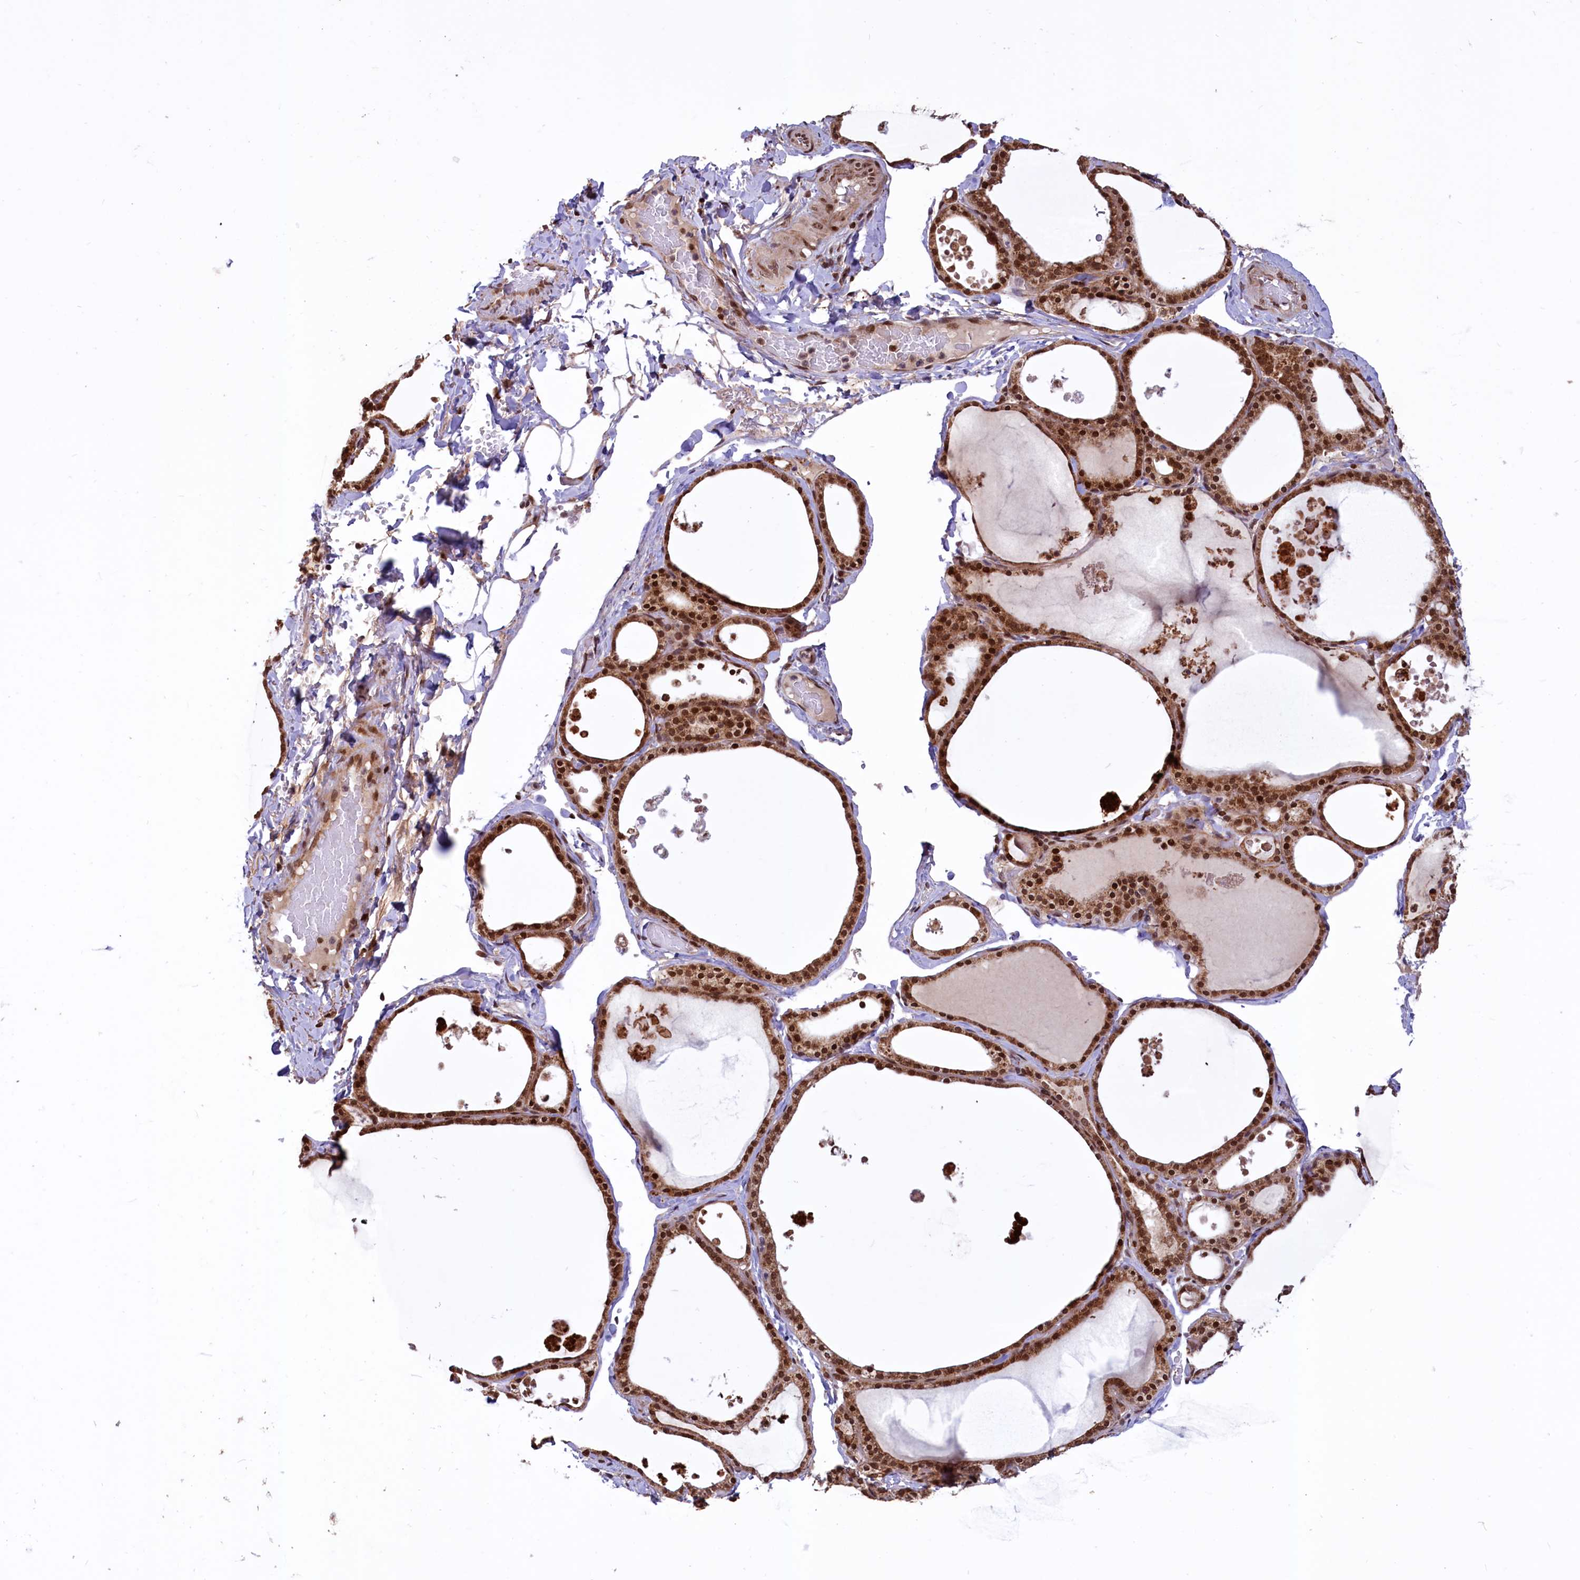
{"staining": {"intensity": "moderate", "quantity": ">75%", "location": "cytoplasmic/membranous,nuclear"}, "tissue": "thyroid gland", "cell_type": "Glandular cells", "image_type": "normal", "snomed": [{"axis": "morphology", "description": "Normal tissue, NOS"}, {"axis": "topography", "description": "Thyroid gland"}], "caption": "Protein expression by immunohistochemistry demonstrates moderate cytoplasmic/membranous,nuclear positivity in about >75% of glandular cells in unremarkable thyroid gland.", "gene": "PHC3", "patient": {"sex": "male", "age": 56}}